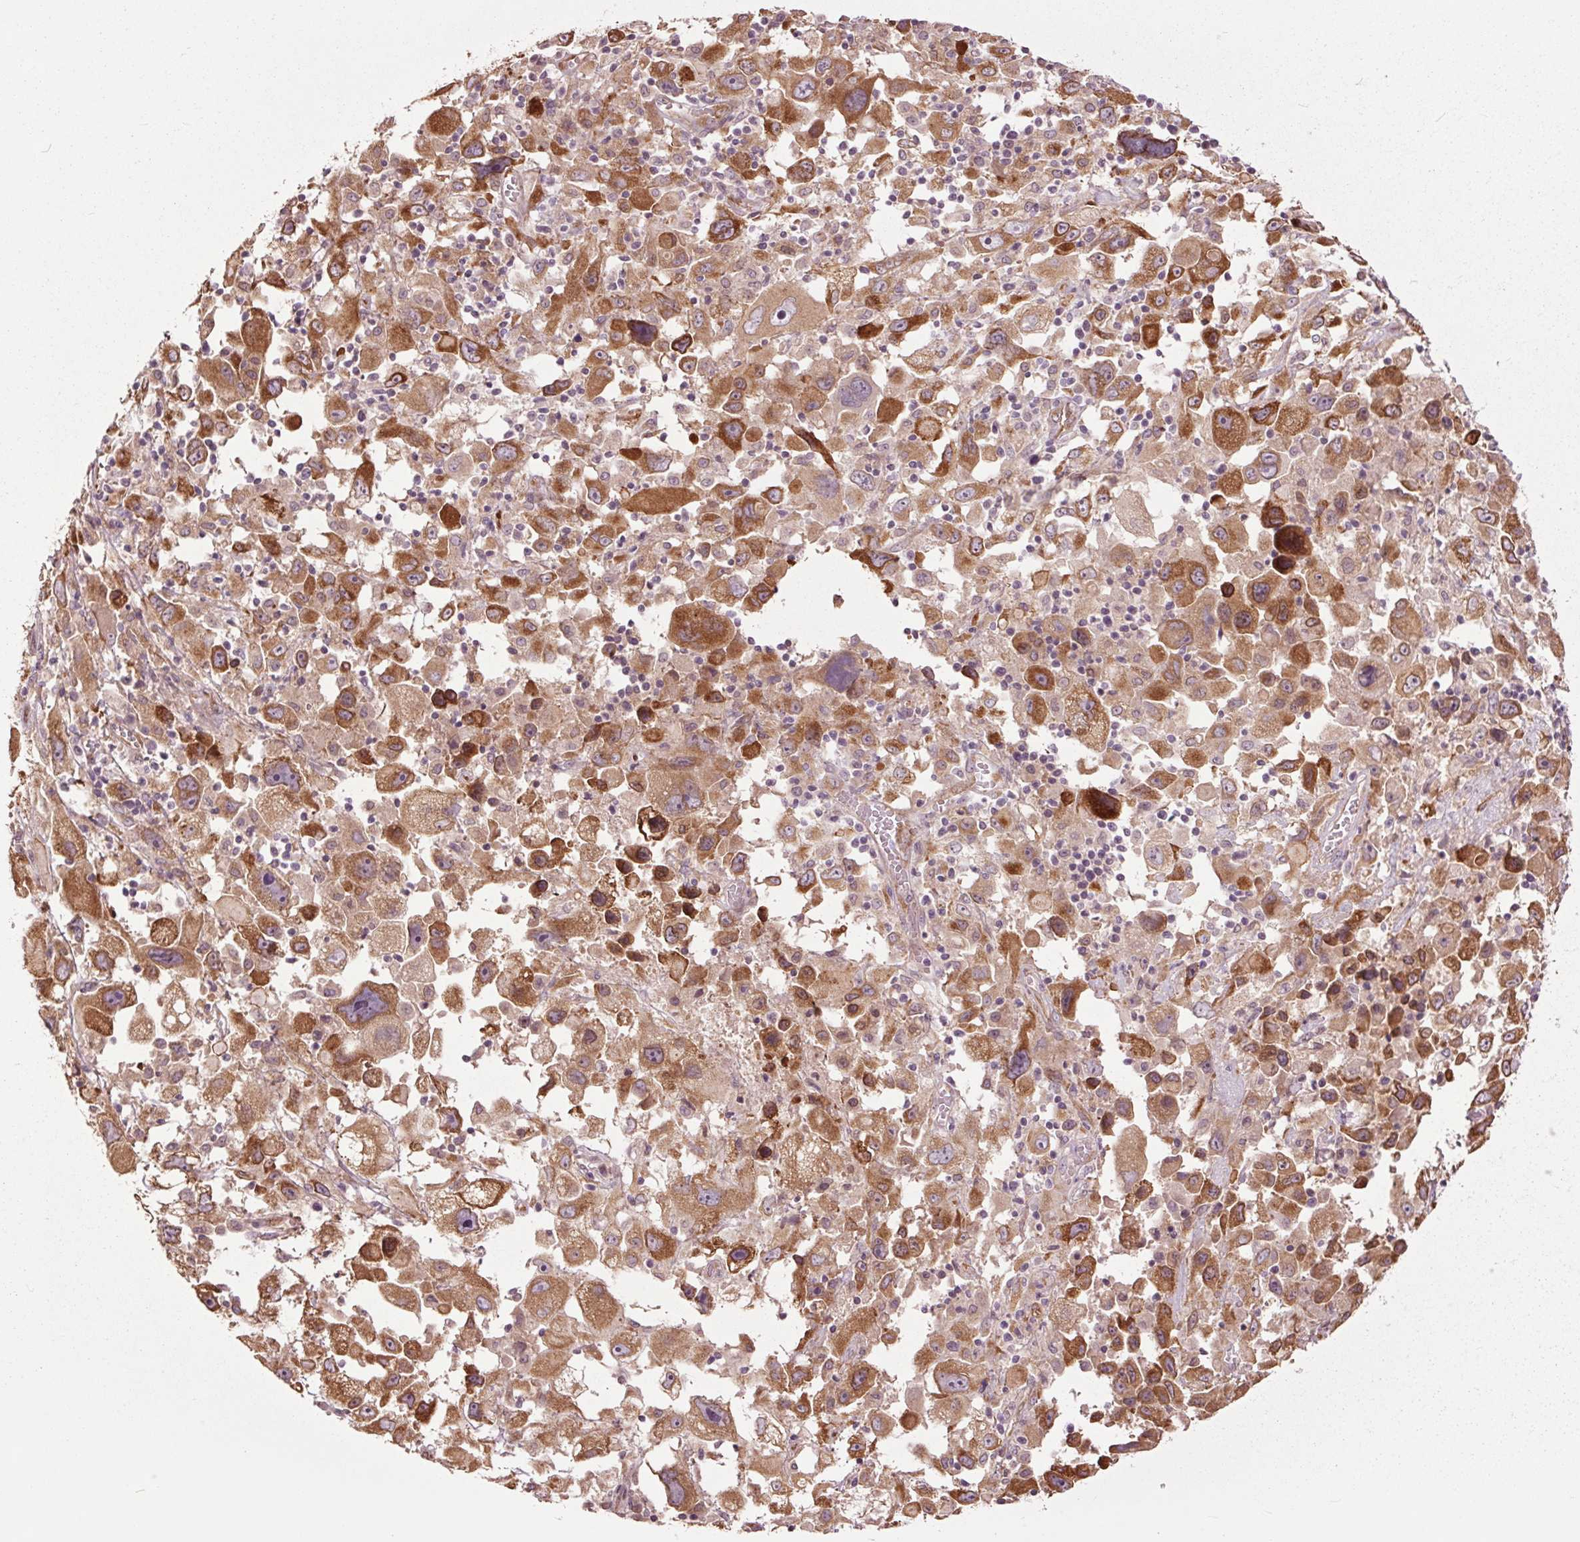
{"staining": {"intensity": "moderate", "quantity": ">75%", "location": "cytoplasmic/membranous"}, "tissue": "melanoma", "cell_type": "Tumor cells", "image_type": "cancer", "snomed": [{"axis": "morphology", "description": "Malignant melanoma, Metastatic site"}, {"axis": "topography", "description": "Soft tissue"}], "caption": "Protein staining of malignant melanoma (metastatic site) tissue displays moderate cytoplasmic/membranous staining in about >75% of tumor cells.", "gene": "HAUS5", "patient": {"sex": "male", "age": 50}}